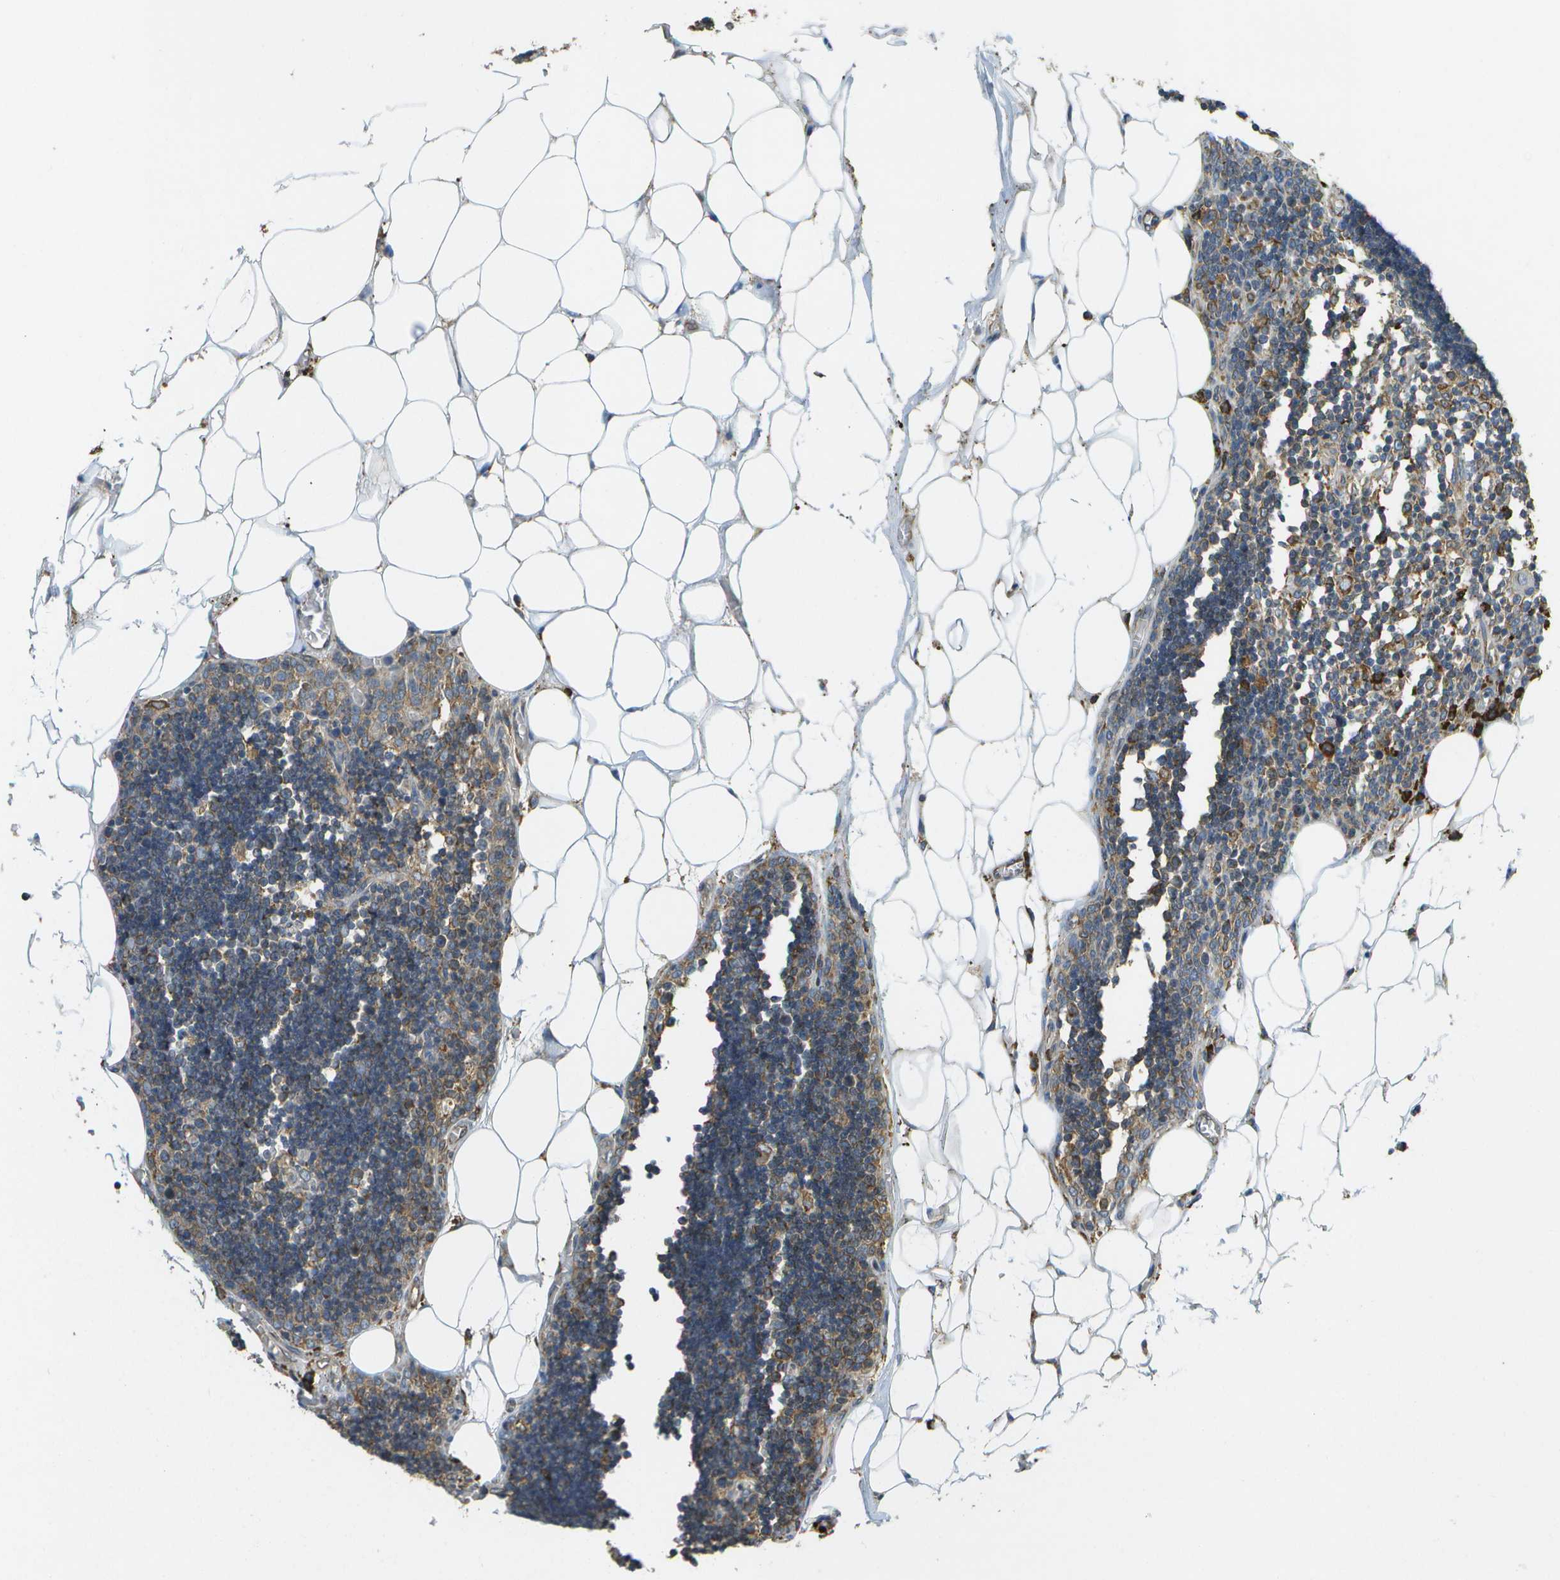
{"staining": {"intensity": "moderate", "quantity": ">75%", "location": "cytoplasmic/membranous"}, "tissue": "lymph node", "cell_type": "Germinal center cells", "image_type": "normal", "snomed": [{"axis": "morphology", "description": "Normal tissue, NOS"}, {"axis": "topography", "description": "Lymph node"}], "caption": "Unremarkable lymph node was stained to show a protein in brown. There is medium levels of moderate cytoplasmic/membranous positivity in about >75% of germinal center cells. (Brightfield microscopy of DAB IHC at high magnification).", "gene": "PDIA4", "patient": {"sex": "male", "age": 33}}